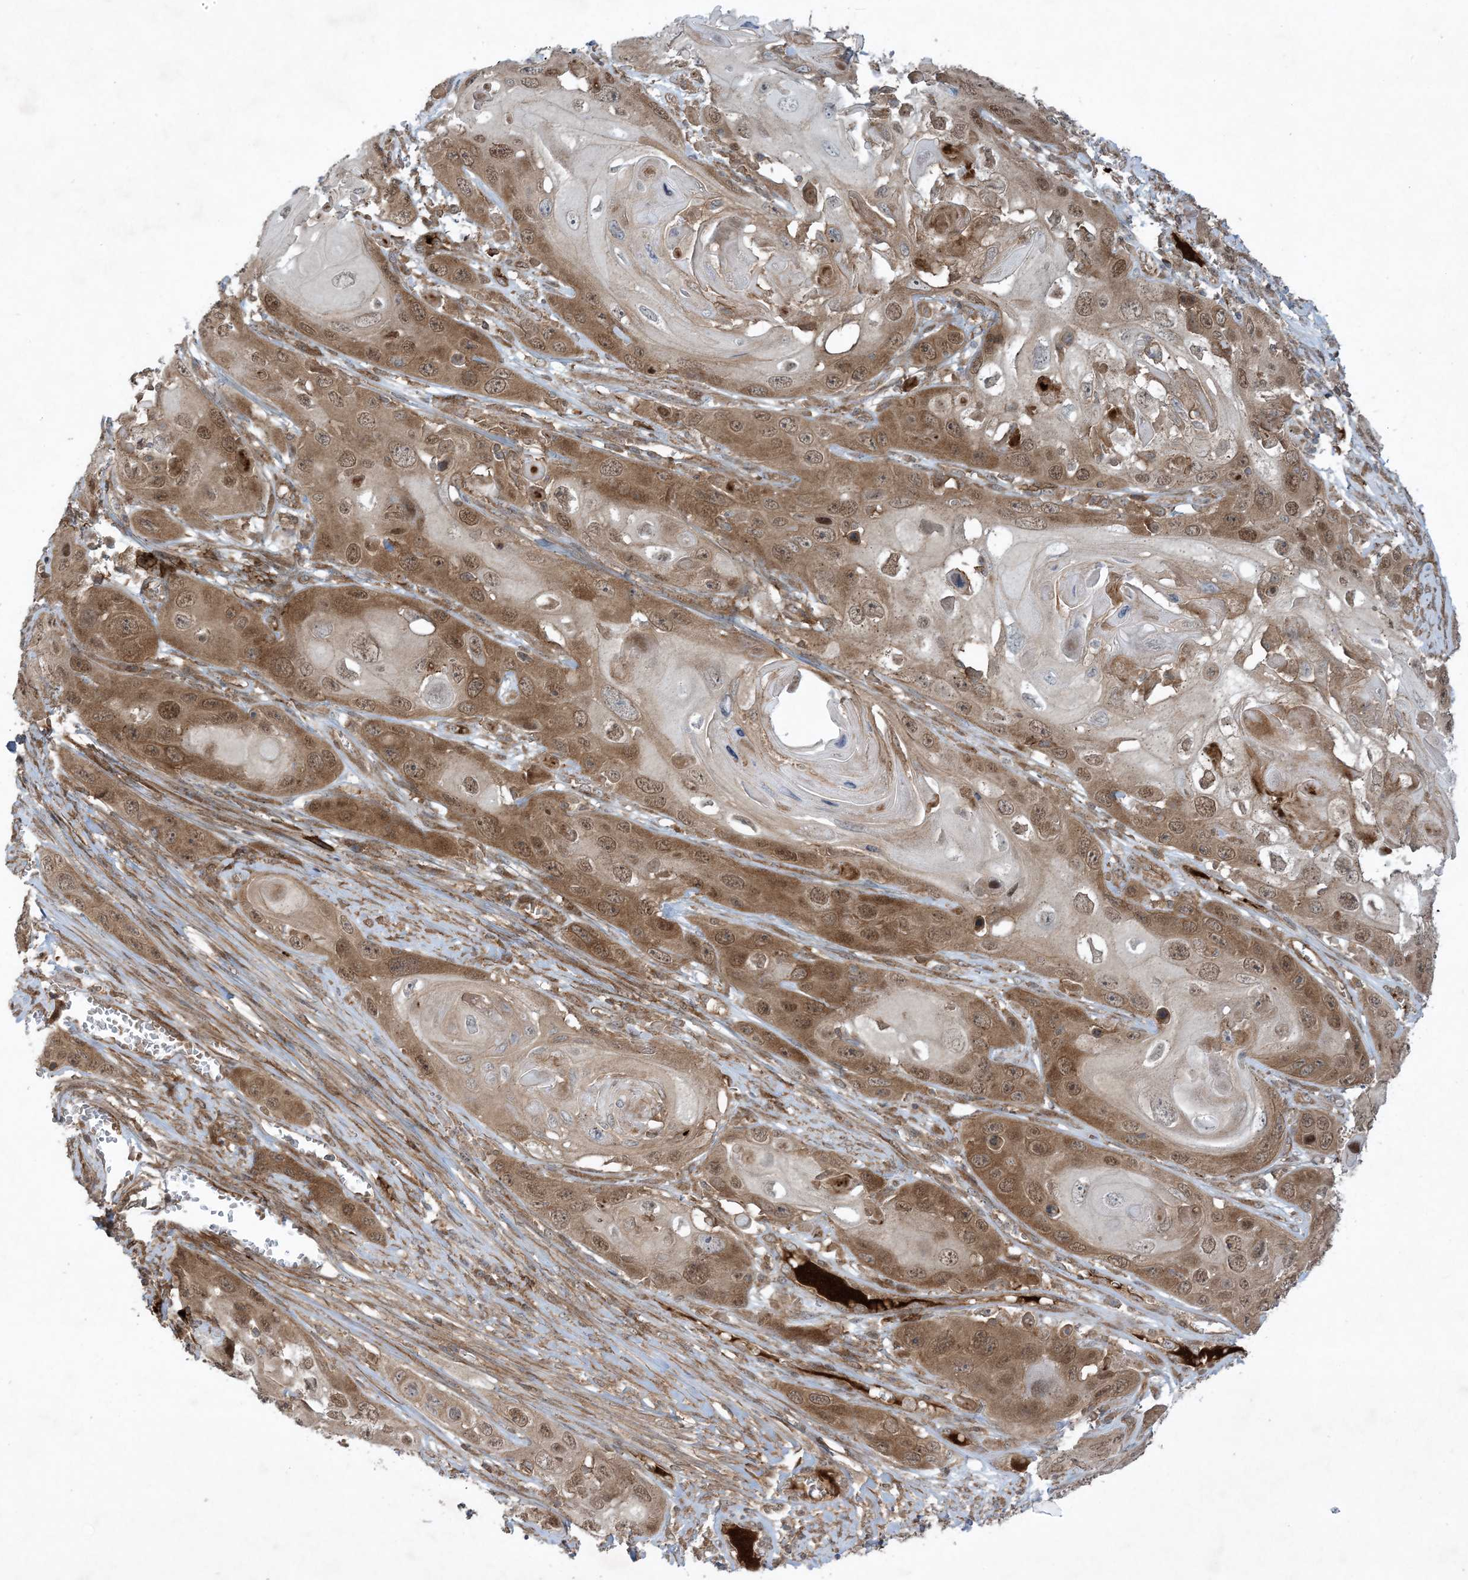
{"staining": {"intensity": "moderate", "quantity": ">75%", "location": "cytoplasmic/membranous,nuclear"}, "tissue": "skin cancer", "cell_type": "Tumor cells", "image_type": "cancer", "snomed": [{"axis": "morphology", "description": "Squamous cell carcinoma, NOS"}, {"axis": "topography", "description": "Skin"}], "caption": "An immunohistochemistry histopathology image of neoplastic tissue is shown. Protein staining in brown labels moderate cytoplasmic/membranous and nuclear positivity in skin cancer within tumor cells.", "gene": "STAM2", "patient": {"sex": "male", "age": 55}}